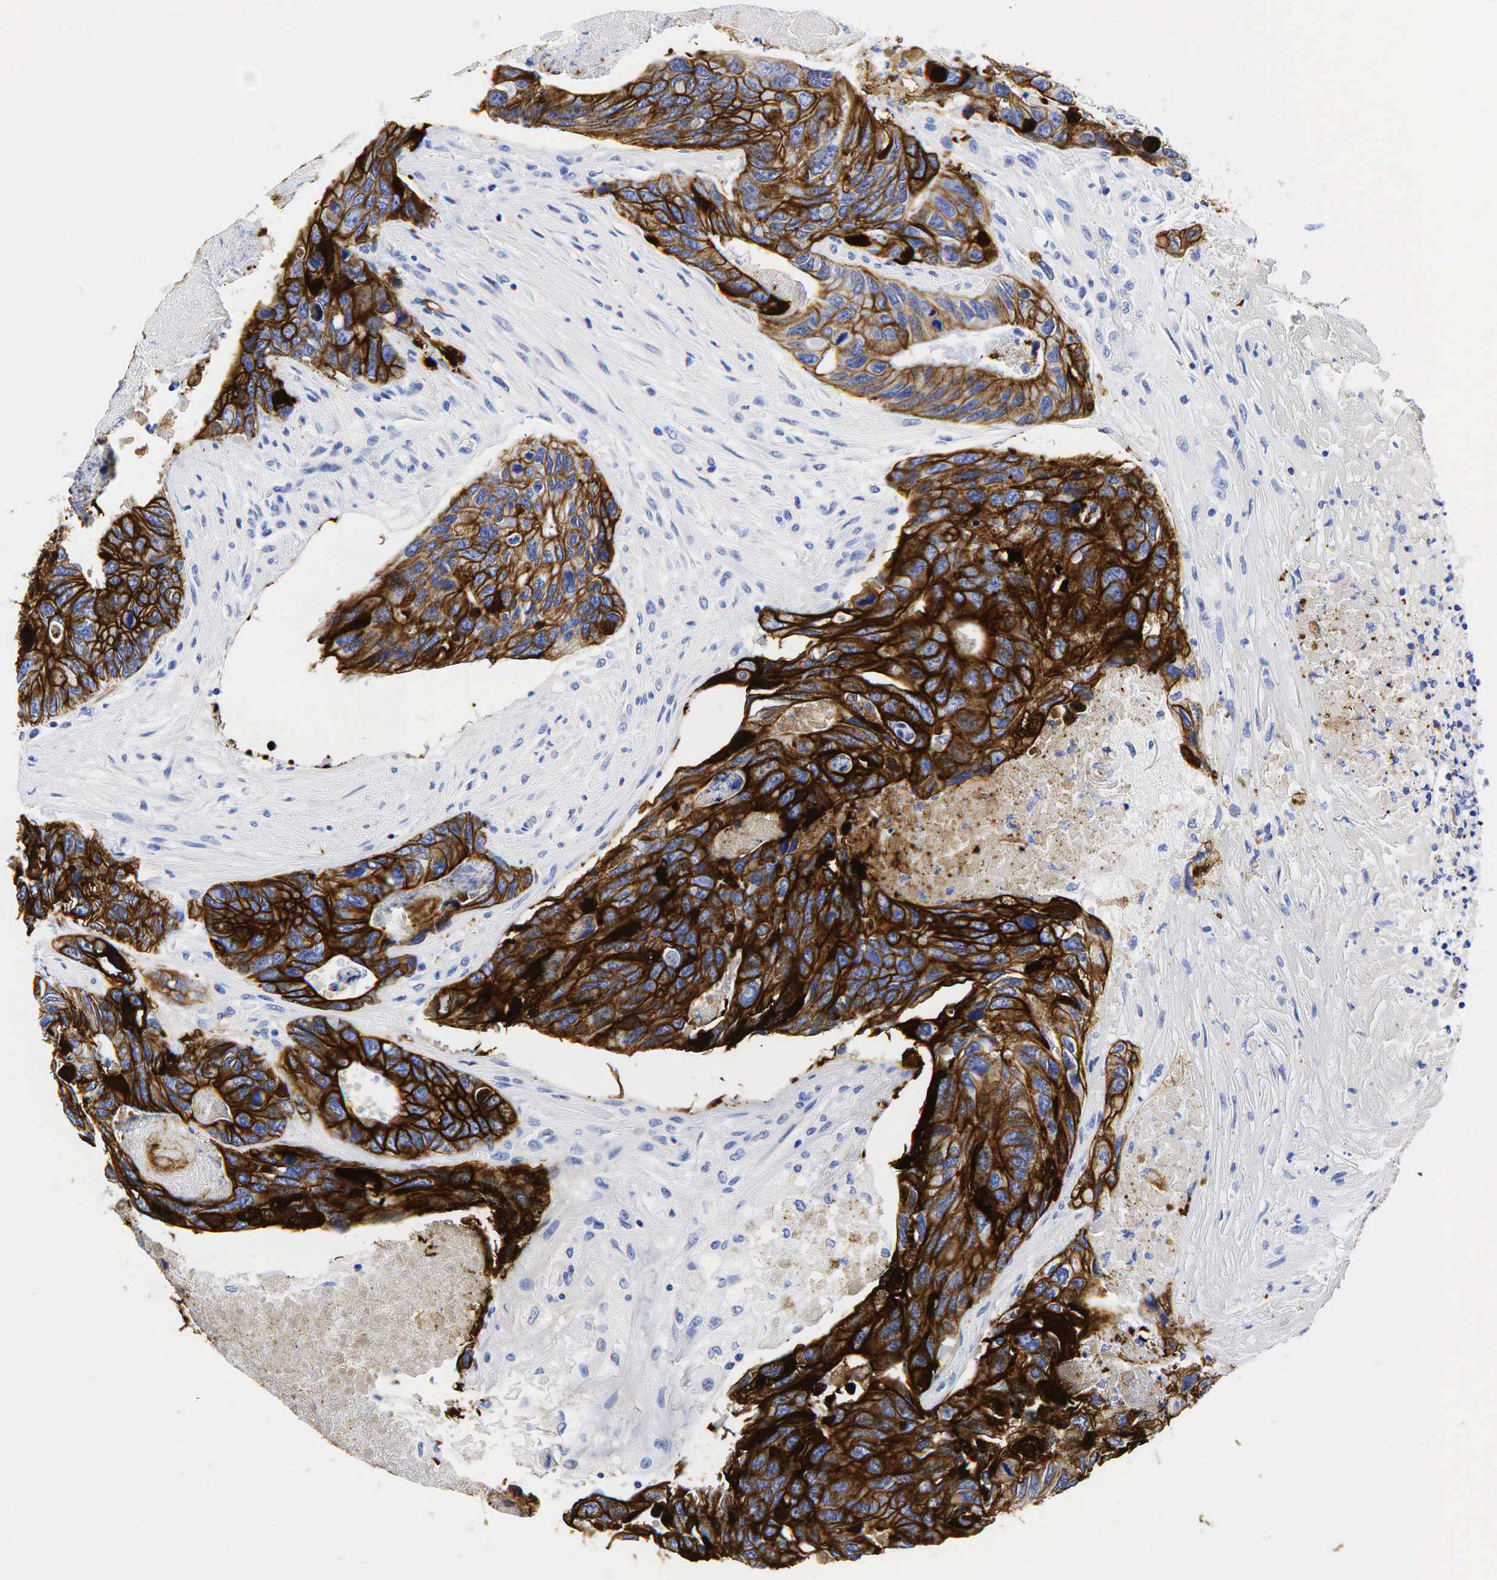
{"staining": {"intensity": "strong", "quantity": ">75%", "location": "cytoplasmic/membranous"}, "tissue": "colorectal cancer", "cell_type": "Tumor cells", "image_type": "cancer", "snomed": [{"axis": "morphology", "description": "Adenocarcinoma, NOS"}, {"axis": "topography", "description": "Colon"}], "caption": "The micrograph displays a brown stain indicating the presence of a protein in the cytoplasmic/membranous of tumor cells in adenocarcinoma (colorectal).", "gene": "KRT18", "patient": {"sex": "female", "age": 86}}